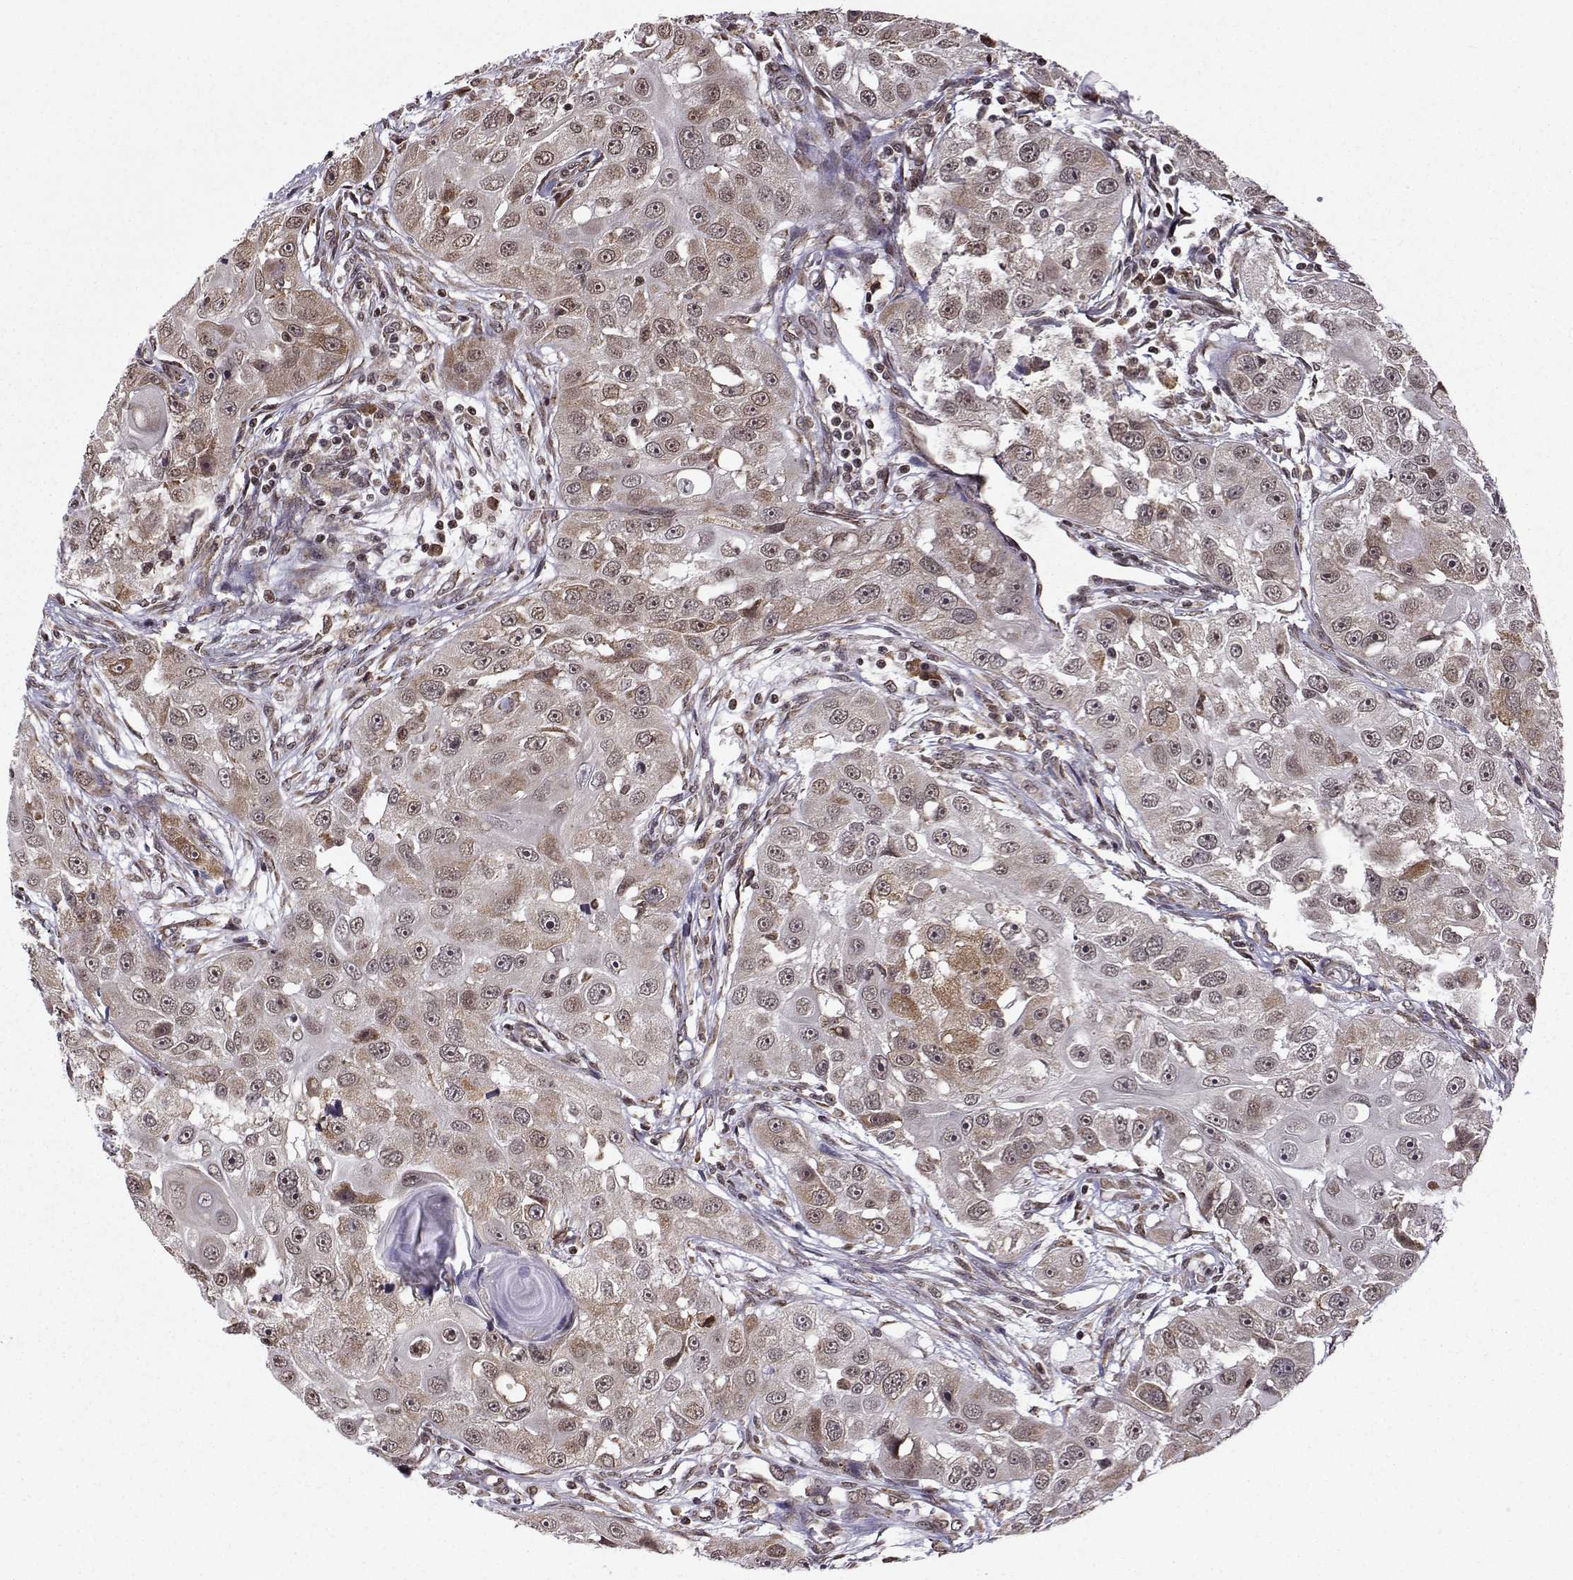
{"staining": {"intensity": "moderate", "quantity": "<25%", "location": "cytoplasmic/membranous,nuclear"}, "tissue": "head and neck cancer", "cell_type": "Tumor cells", "image_type": "cancer", "snomed": [{"axis": "morphology", "description": "Squamous cell carcinoma, NOS"}, {"axis": "topography", "description": "Head-Neck"}], "caption": "The histopathology image demonstrates immunohistochemical staining of squamous cell carcinoma (head and neck). There is moderate cytoplasmic/membranous and nuclear positivity is present in about <25% of tumor cells.", "gene": "EZH1", "patient": {"sex": "male", "age": 51}}